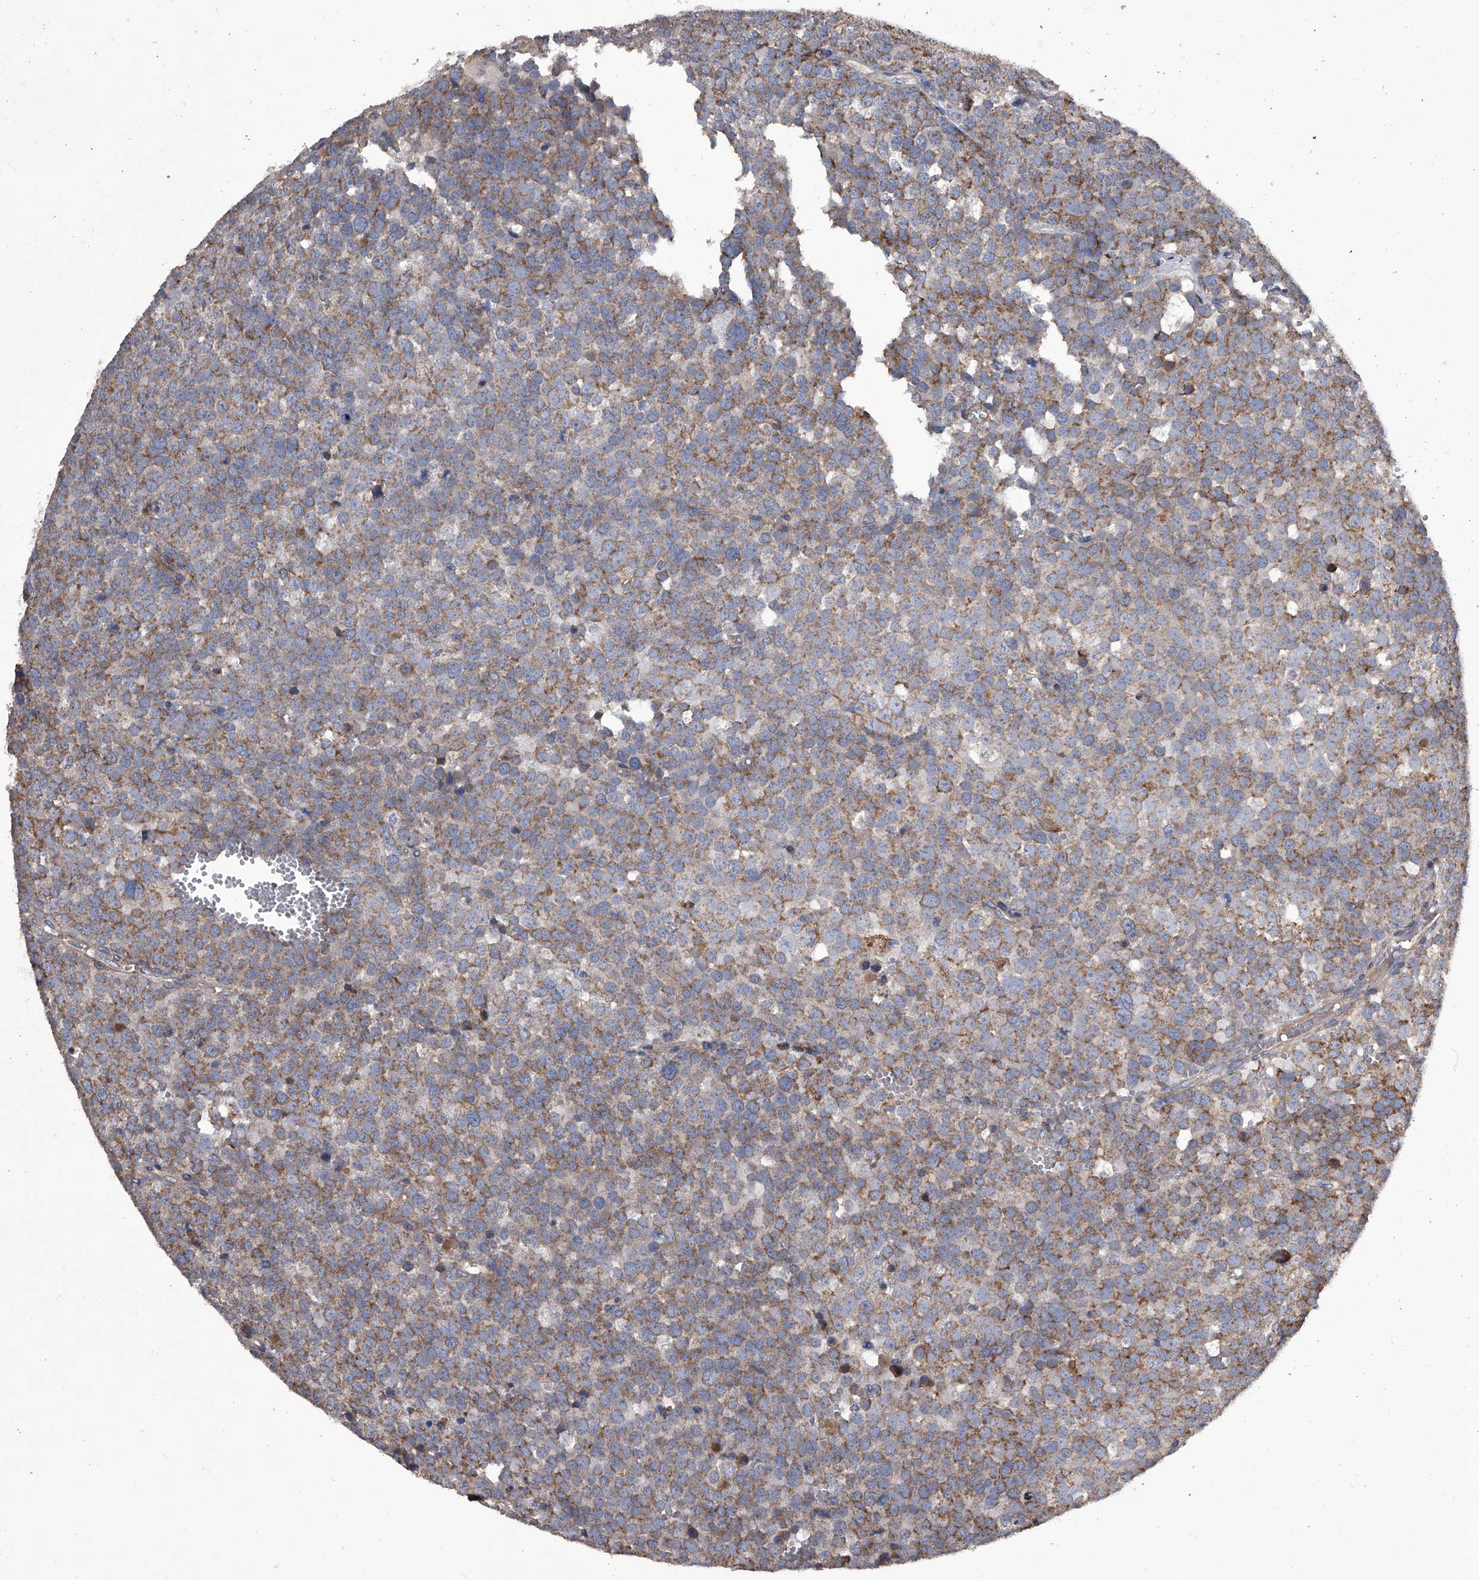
{"staining": {"intensity": "moderate", "quantity": ">75%", "location": "cytoplasmic/membranous"}, "tissue": "testis cancer", "cell_type": "Tumor cells", "image_type": "cancer", "snomed": [{"axis": "morphology", "description": "Seminoma, NOS"}, {"axis": "topography", "description": "Testis"}], "caption": "Immunohistochemistry (IHC) histopathology image of human seminoma (testis) stained for a protein (brown), which shows medium levels of moderate cytoplasmic/membranous positivity in about >75% of tumor cells.", "gene": "NRP1", "patient": {"sex": "male", "age": 71}}